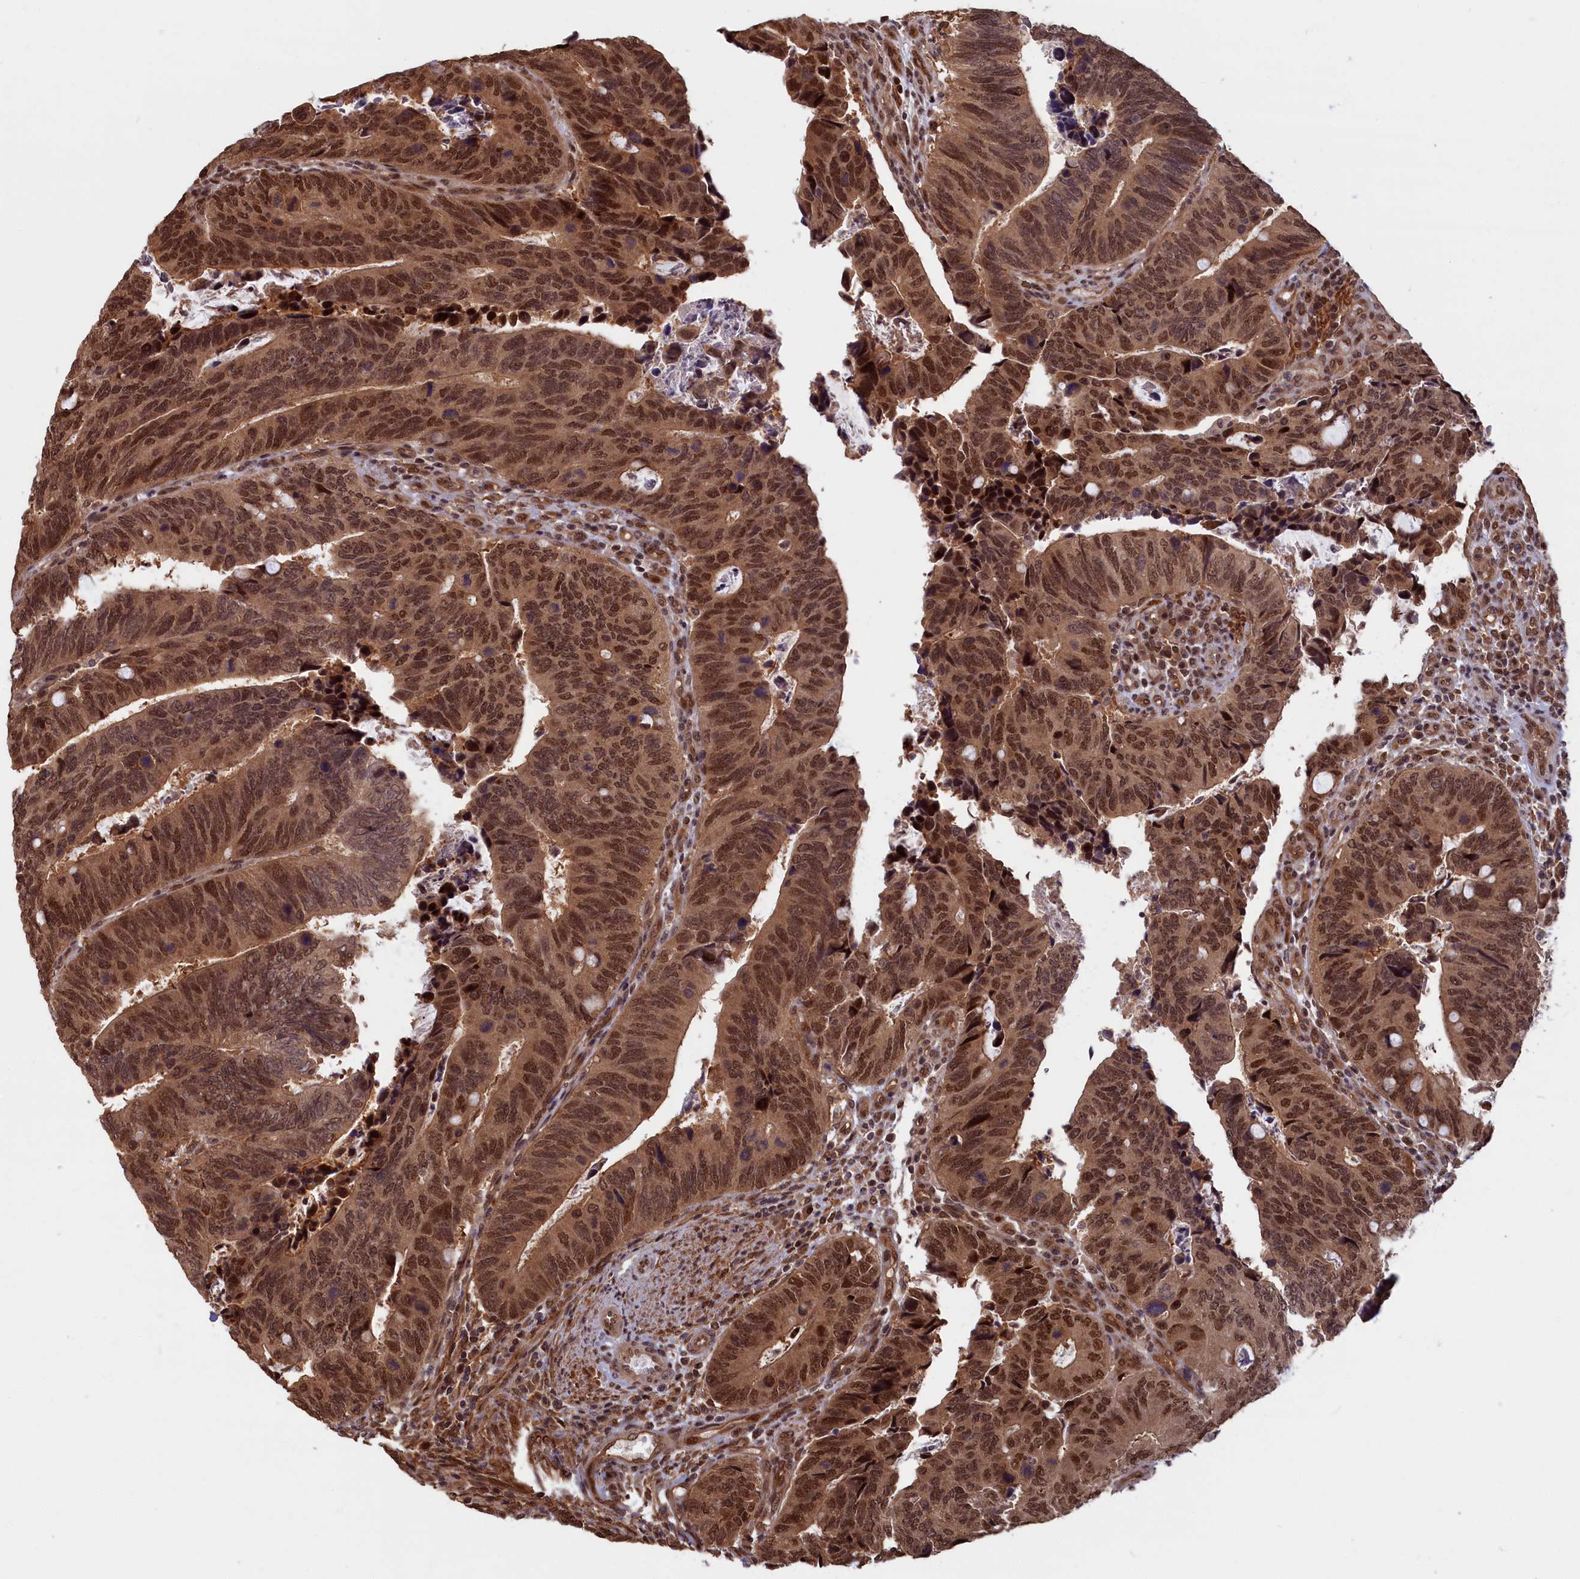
{"staining": {"intensity": "moderate", "quantity": ">75%", "location": "cytoplasmic/membranous,nuclear"}, "tissue": "colorectal cancer", "cell_type": "Tumor cells", "image_type": "cancer", "snomed": [{"axis": "morphology", "description": "Adenocarcinoma, NOS"}, {"axis": "topography", "description": "Colon"}], "caption": "The micrograph demonstrates a brown stain indicating the presence of a protein in the cytoplasmic/membranous and nuclear of tumor cells in colorectal cancer. (DAB = brown stain, brightfield microscopy at high magnification).", "gene": "HIF3A", "patient": {"sex": "male", "age": 87}}